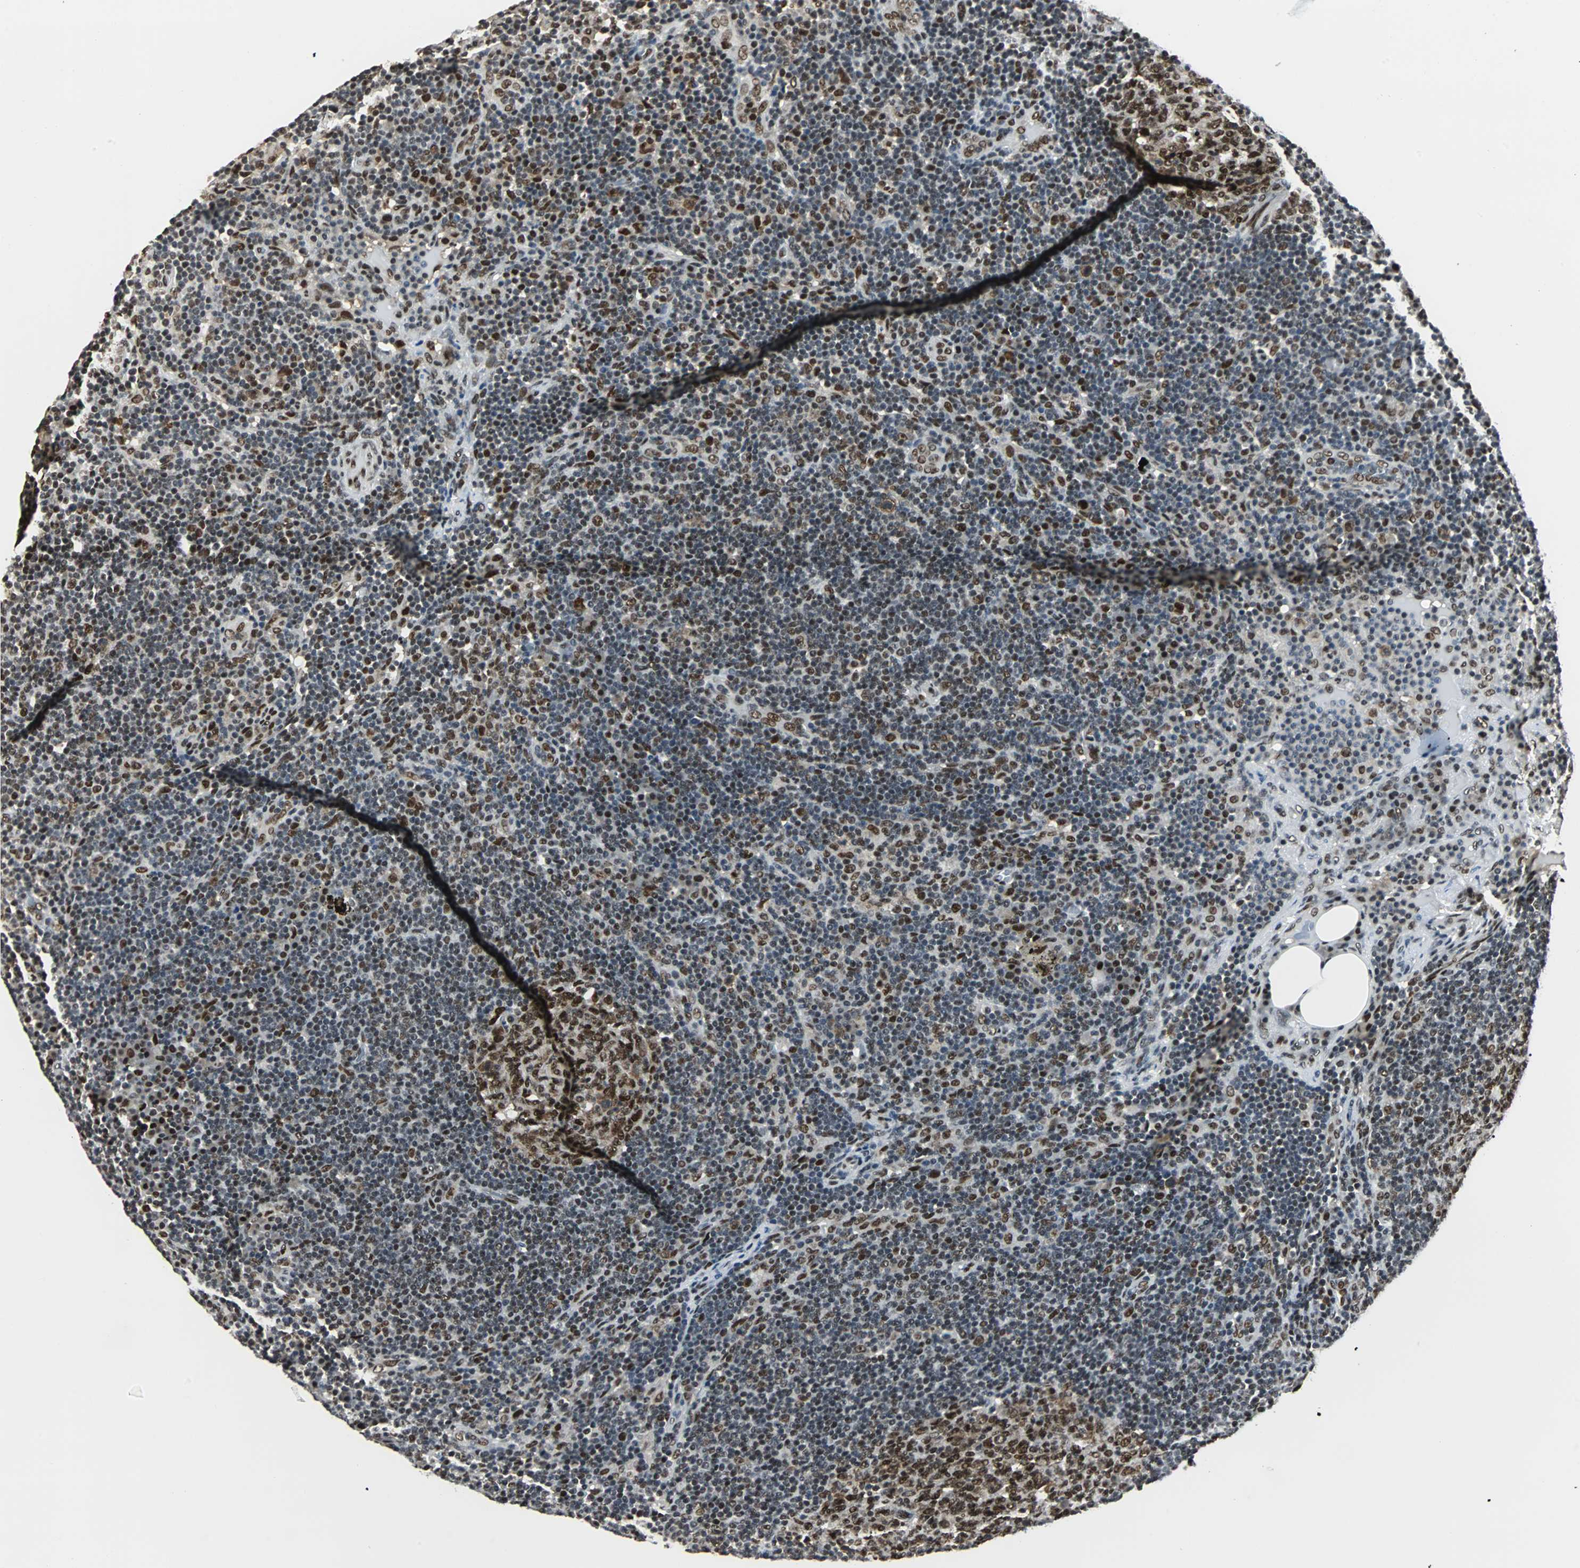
{"staining": {"intensity": "strong", "quantity": ">75%", "location": "nuclear"}, "tissue": "lymph node", "cell_type": "Germinal center cells", "image_type": "normal", "snomed": [{"axis": "morphology", "description": "Normal tissue, NOS"}, {"axis": "morphology", "description": "Squamous cell carcinoma, metastatic, NOS"}, {"axis": "topography", "description": "Lymph node"}], "caption": "Normal lymph node exhibits strong nuclear staining in about >75% of germinal center cells, visualized by immunohistochemistry. (Brightfield microscopy of DAB IHC at high magnification).", "gene": "XRCC4", "patient": {"sex": "female", "age": 53}}